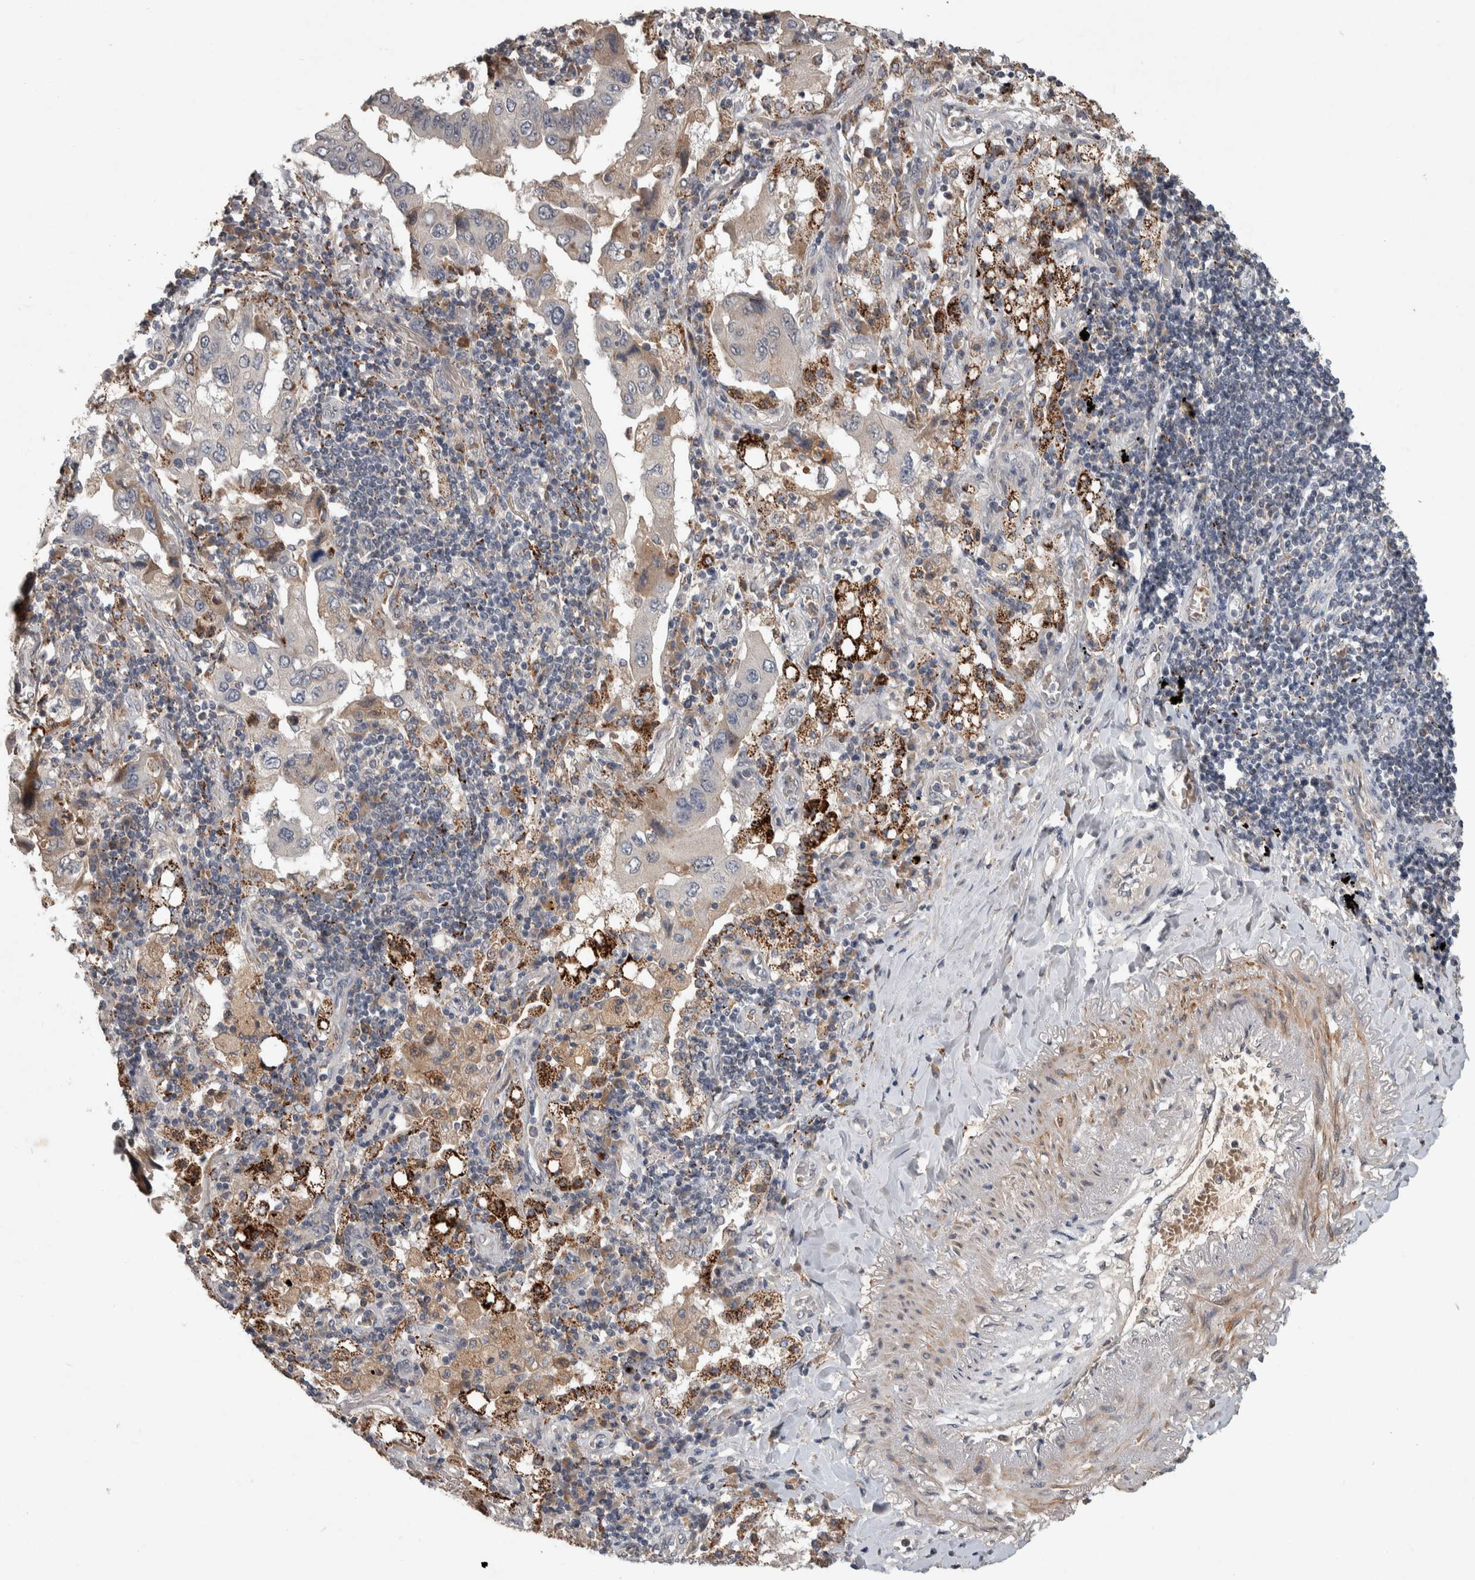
{"staining": {"intensity": "weak", "quantity": "<25%", "location": "cytoplasmic/membranous"}, "tissue": "lung cancer", "cell_type": "Tumor cells", "image_type": "cancer", "snomed": [{"axis": "morphology", "description": "Adenocarcinoma, NOS"}, {"axis": "topography", "description": "Lung"}], "caption": "Immunohistochemical staining of lung adenocarcinoma exhibits no significant expression in tumor cells.", "gene": "CHRM3", "patient": {"sex": "female", "age": 65}}